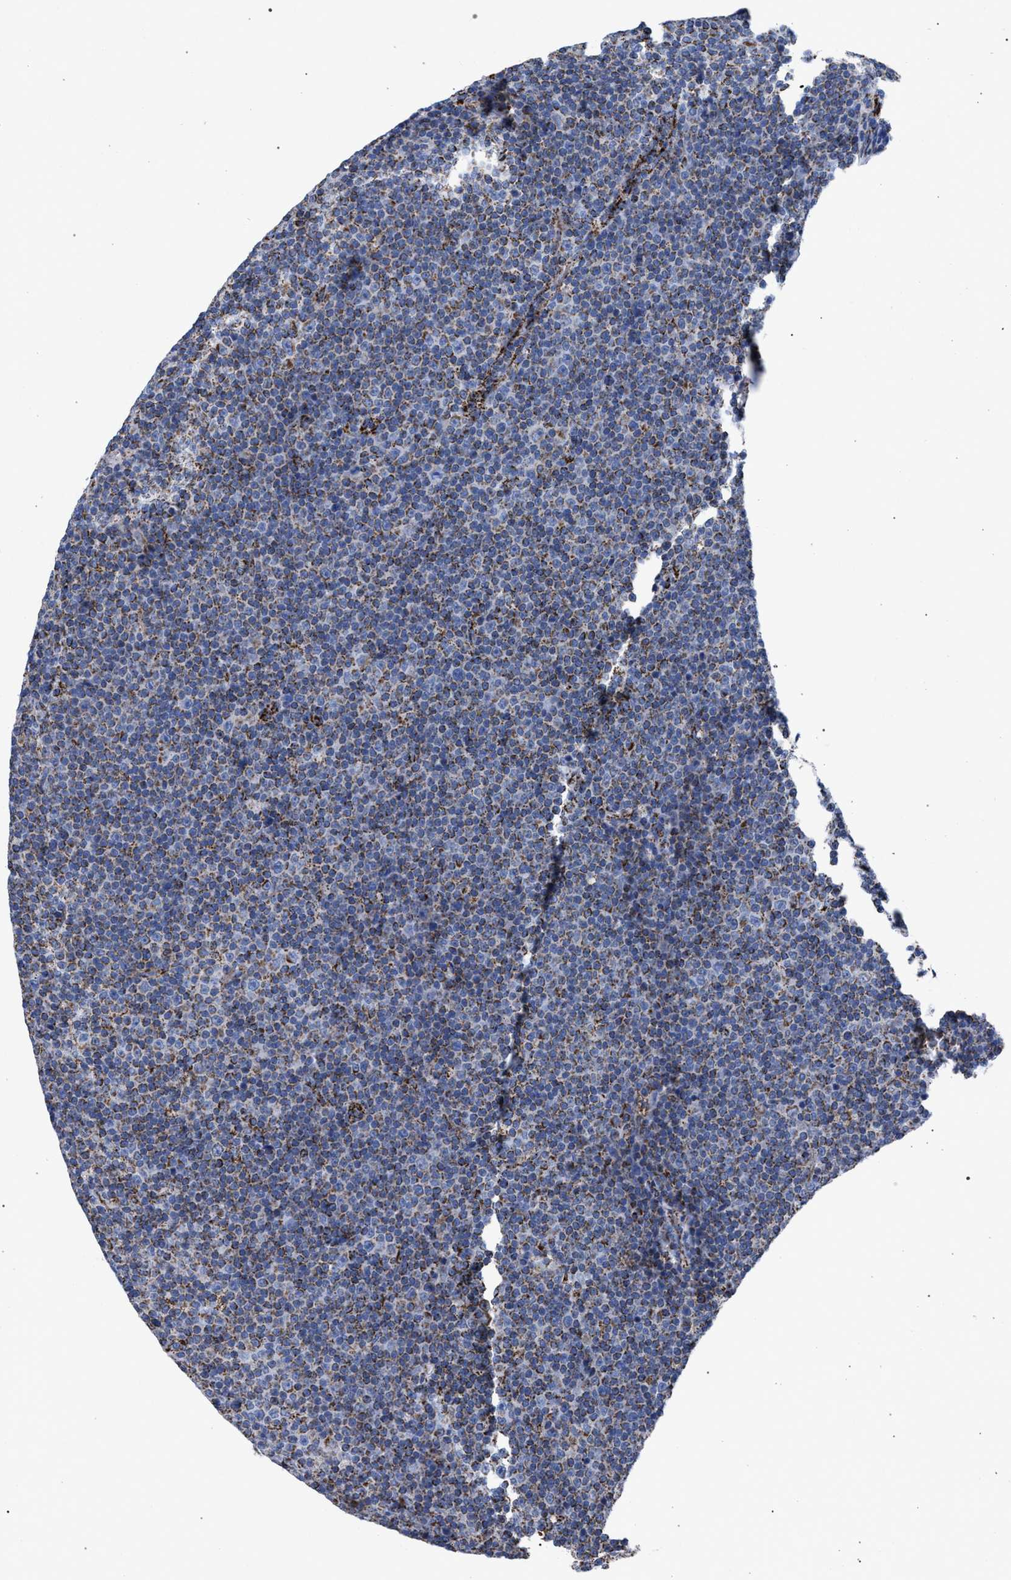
{"staining": {"intensity": "negative", "quantity": "none", "location": "none"}, "tissue": "lymphoma", "cell_type": "Tumor cells", "image_type": "cancer", "snomed": [{"axis": "morphology", "description": "Malignant lymphoma, non-Hodgkin's type, Low grade"}, {"axis": "topography", "description": "Lymph node"}], "caption": "Photomicrograph shows no significant protein positivity in tumor cells of lymphoma.", "gene": "ACADS", "patient": {"sex": "female", "age": 67}}